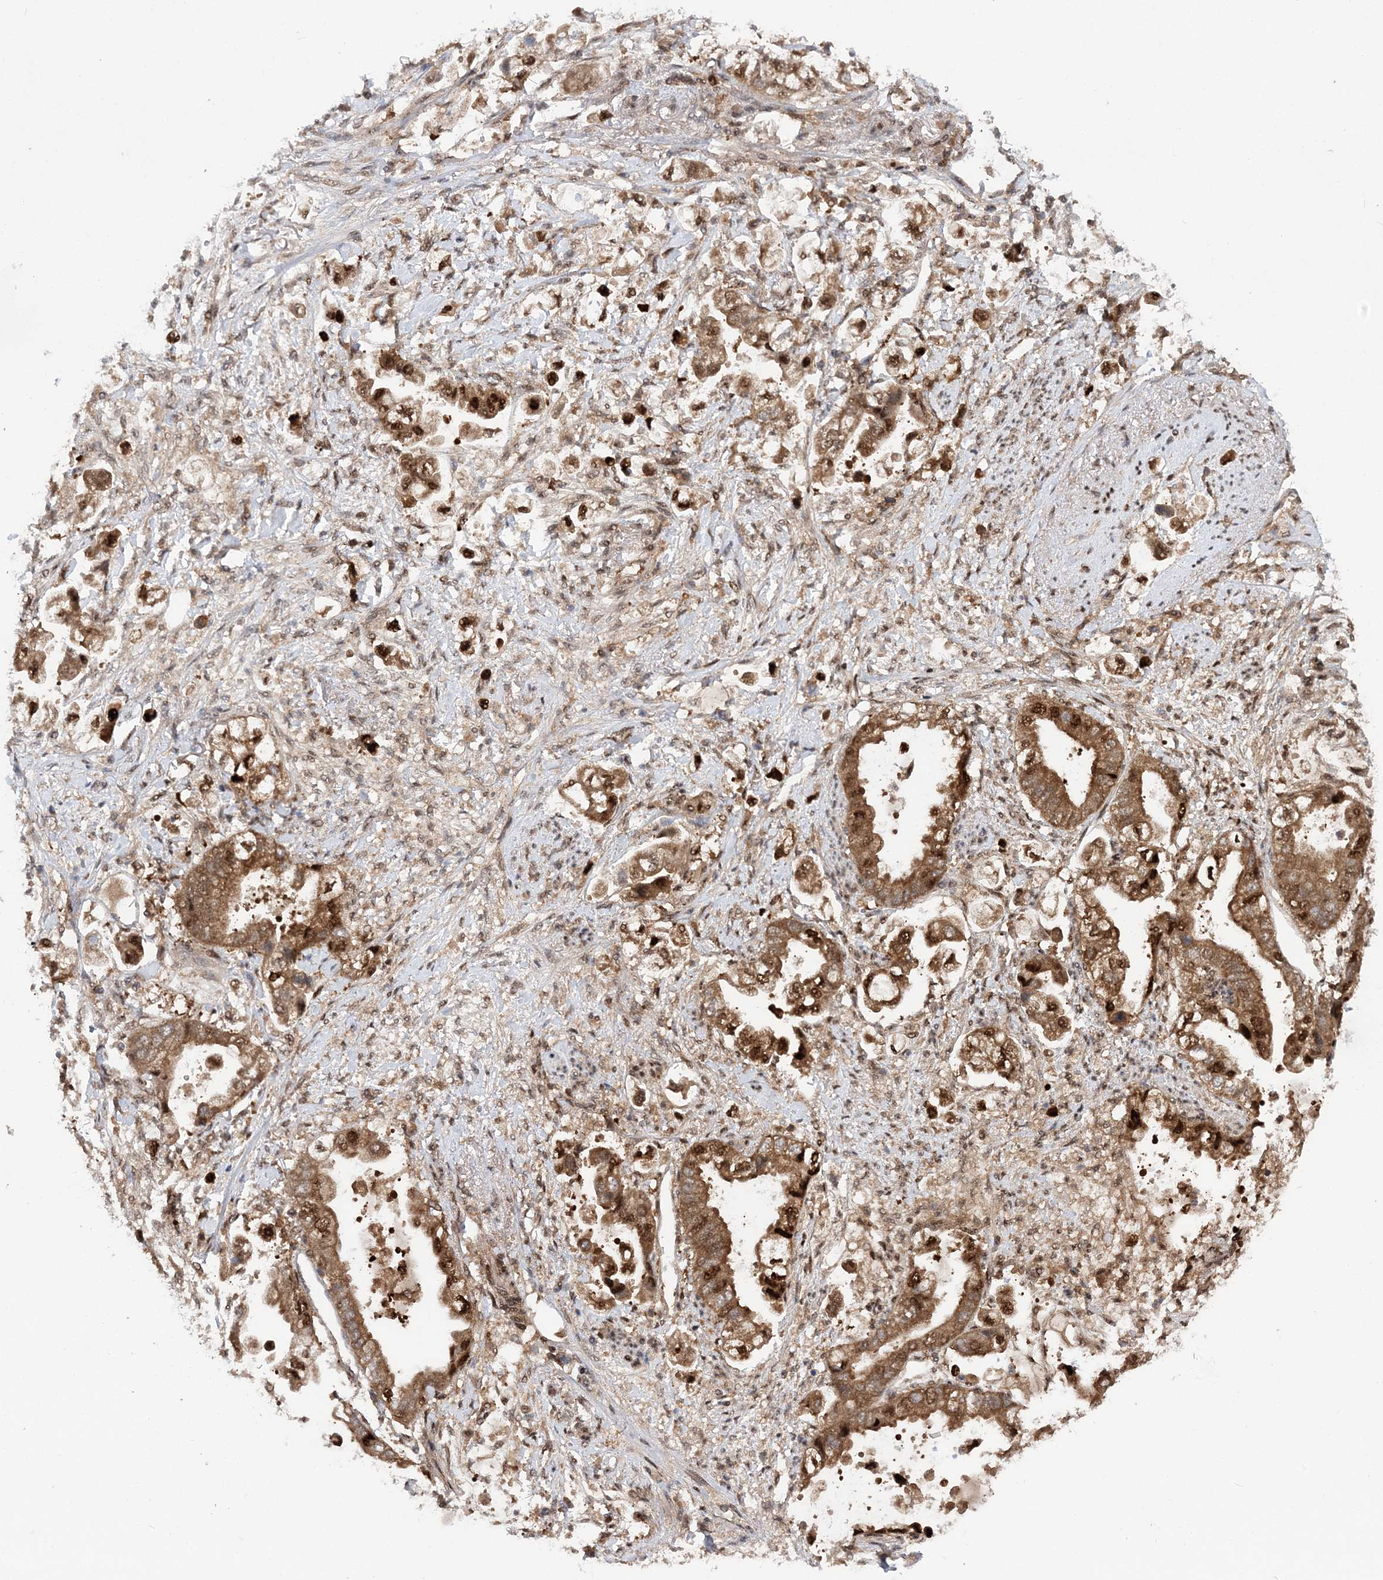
{"staining": {"intensity": "moderate", "quantity": ">75%", "location": "cytoplasmic/membranous,nuclear"}, "tissue": "stomach cancer", "cell_type": "Tumor cells", "image_type": "cancer", "snomed": [{"axis": "morphology", "description": "Adenocarcinoma, NOS"}, {"axis": "topography", "description": "Stomach"}], "caption": "This is an image of immunohistochemistry (IHC) staining of adenocarcinoma (stomach), which shows moderate positivity in the cytoplasmic/membranous and nuclear of tumor cells.", "gene": "NIF3L1", "patient": {"sex": "male", "age": 62}}